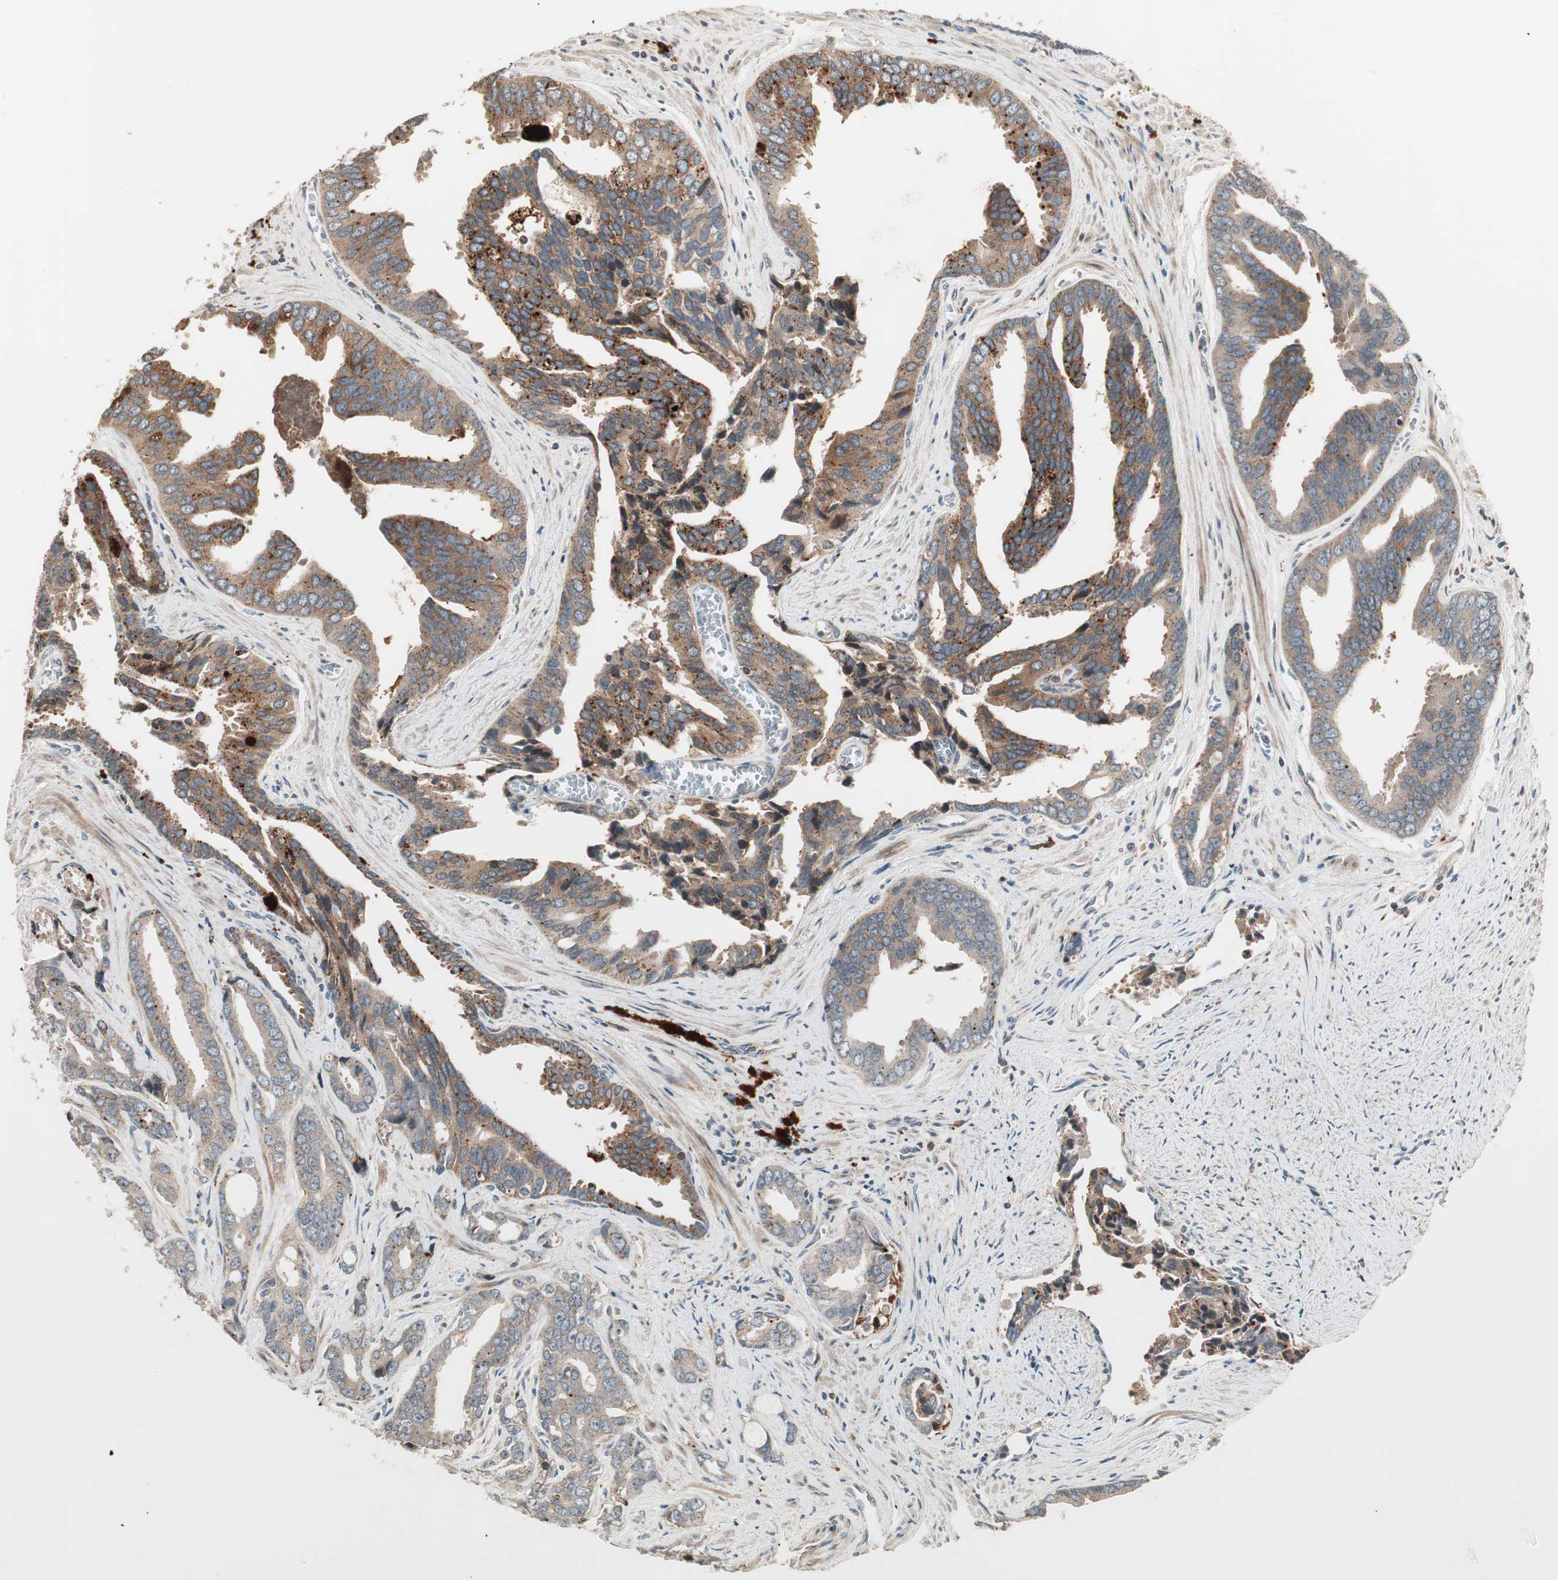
{"staining": {"intensity": "weak", "quantity": ">75%", "location": "cytoplasmic/membranous"}, "tissue": "prostate cancer", "cell_type": "Tumor cells", "image_type": "cancer", "snomed": [{"axis": "morphology", "description": "Adenocarcinoma, High grade"}, {"axis": "topography", "description": "Prostate"}], "caption": "Protein staining shows weak cytoplasmic/membranous staining in approximately >75% of tumor cells in prostate high-grade adenocarcinoma.", "gene": "SFRP1", "patient": {"sex": "male", "age": 67}}